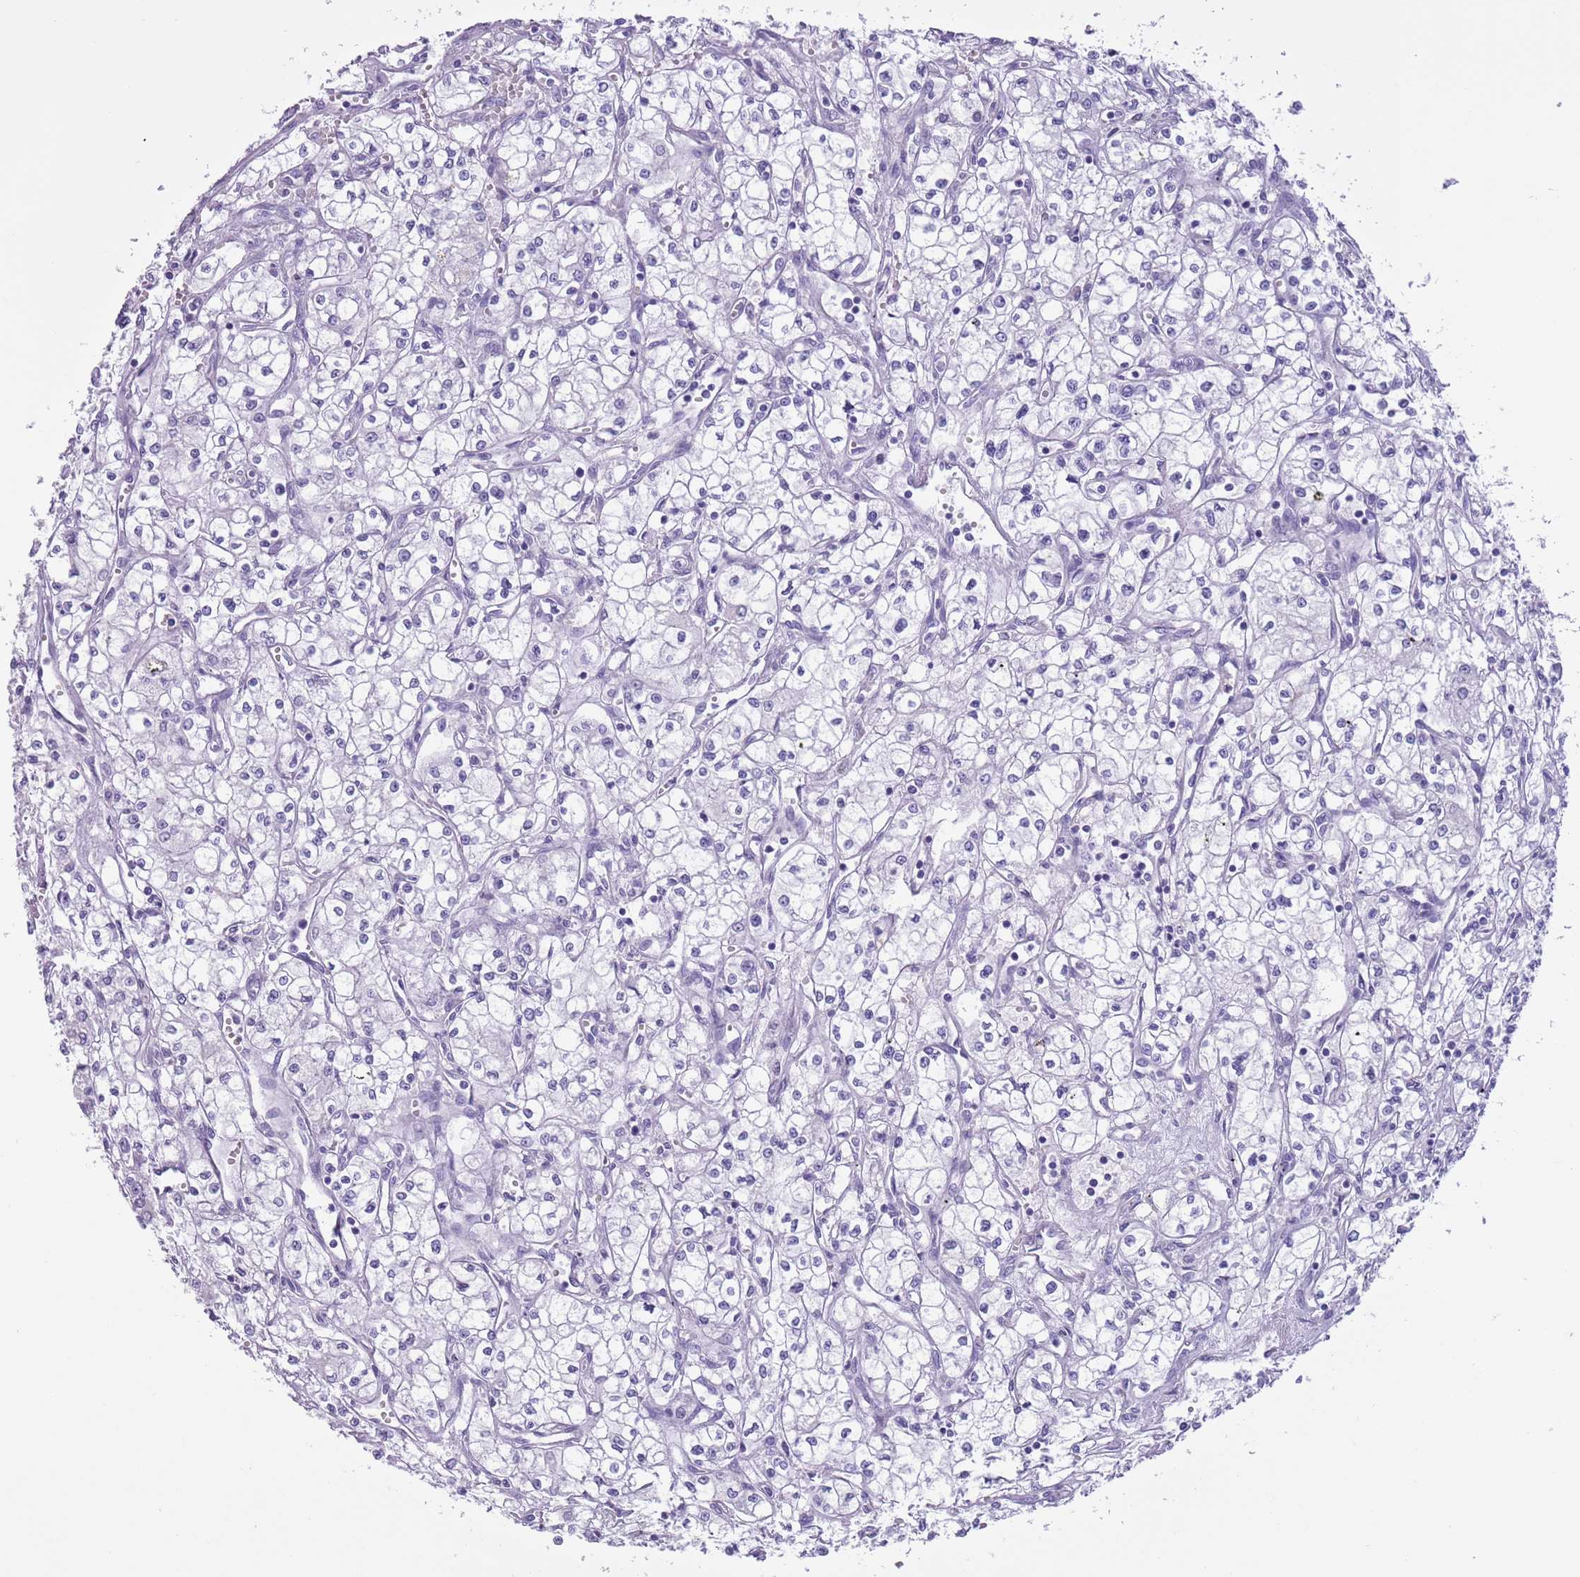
{"staining": {"intensity": "negative", "quantity": "none", "location": "none"}, "tissue": "renal cancer", "cell_type": "Tumor cells", "image_type": "cancer", "snomed": [{"axis": "morphology", "description": "Adenocarcinoma, NOS"}, {"axis": "topography", "description": "Kidney"}], "caption": "DAB (3,3'-diaminobenzidine) immunohistochemical staining of human renal adenocarcinoma displays no significant staining in tumor cells.", "gene": "PFKFB2", "patient": {"sex": "male", "age": 59}}